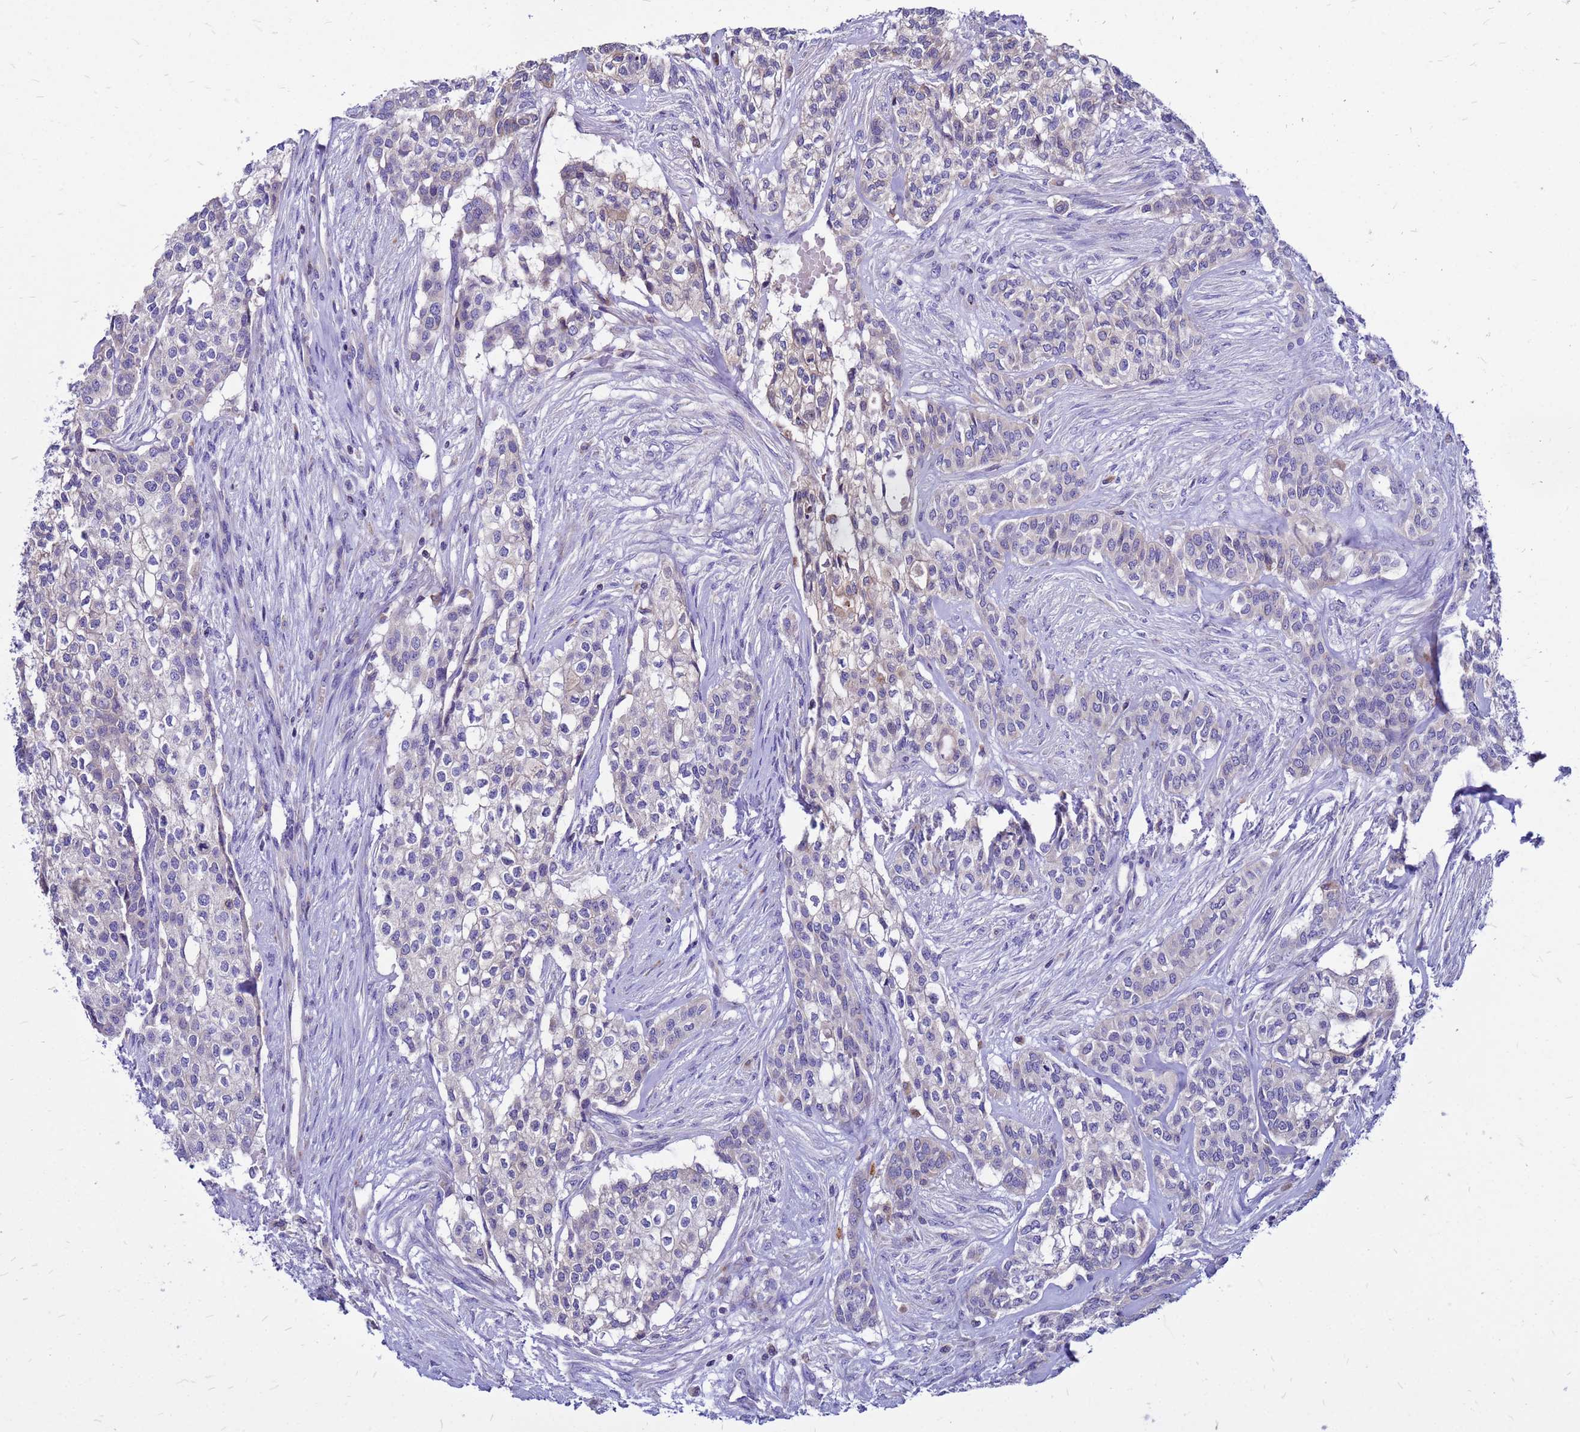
{"staining": {"intensity": "weak", "quantity": "<25%", "location": "cytoplasmic/membranous"}, "tissue": "head and neck cancer", "cell_type": "Tumor cells", "image_type": "cancer", "snomed": [{"axis": "morphology", "description": "Adenocarcinoma, NOS"}, {"axis": "topography", "description": "Head-Neck"}], "caption": "IHC image of neoplastic tissue: head and neck cancer (adenocarcinoma) stained with DAB reveals no significant protein staining in tumor cells.", "gene": "FHIP1A", "patient": {"sex": "male", "age": 81}}